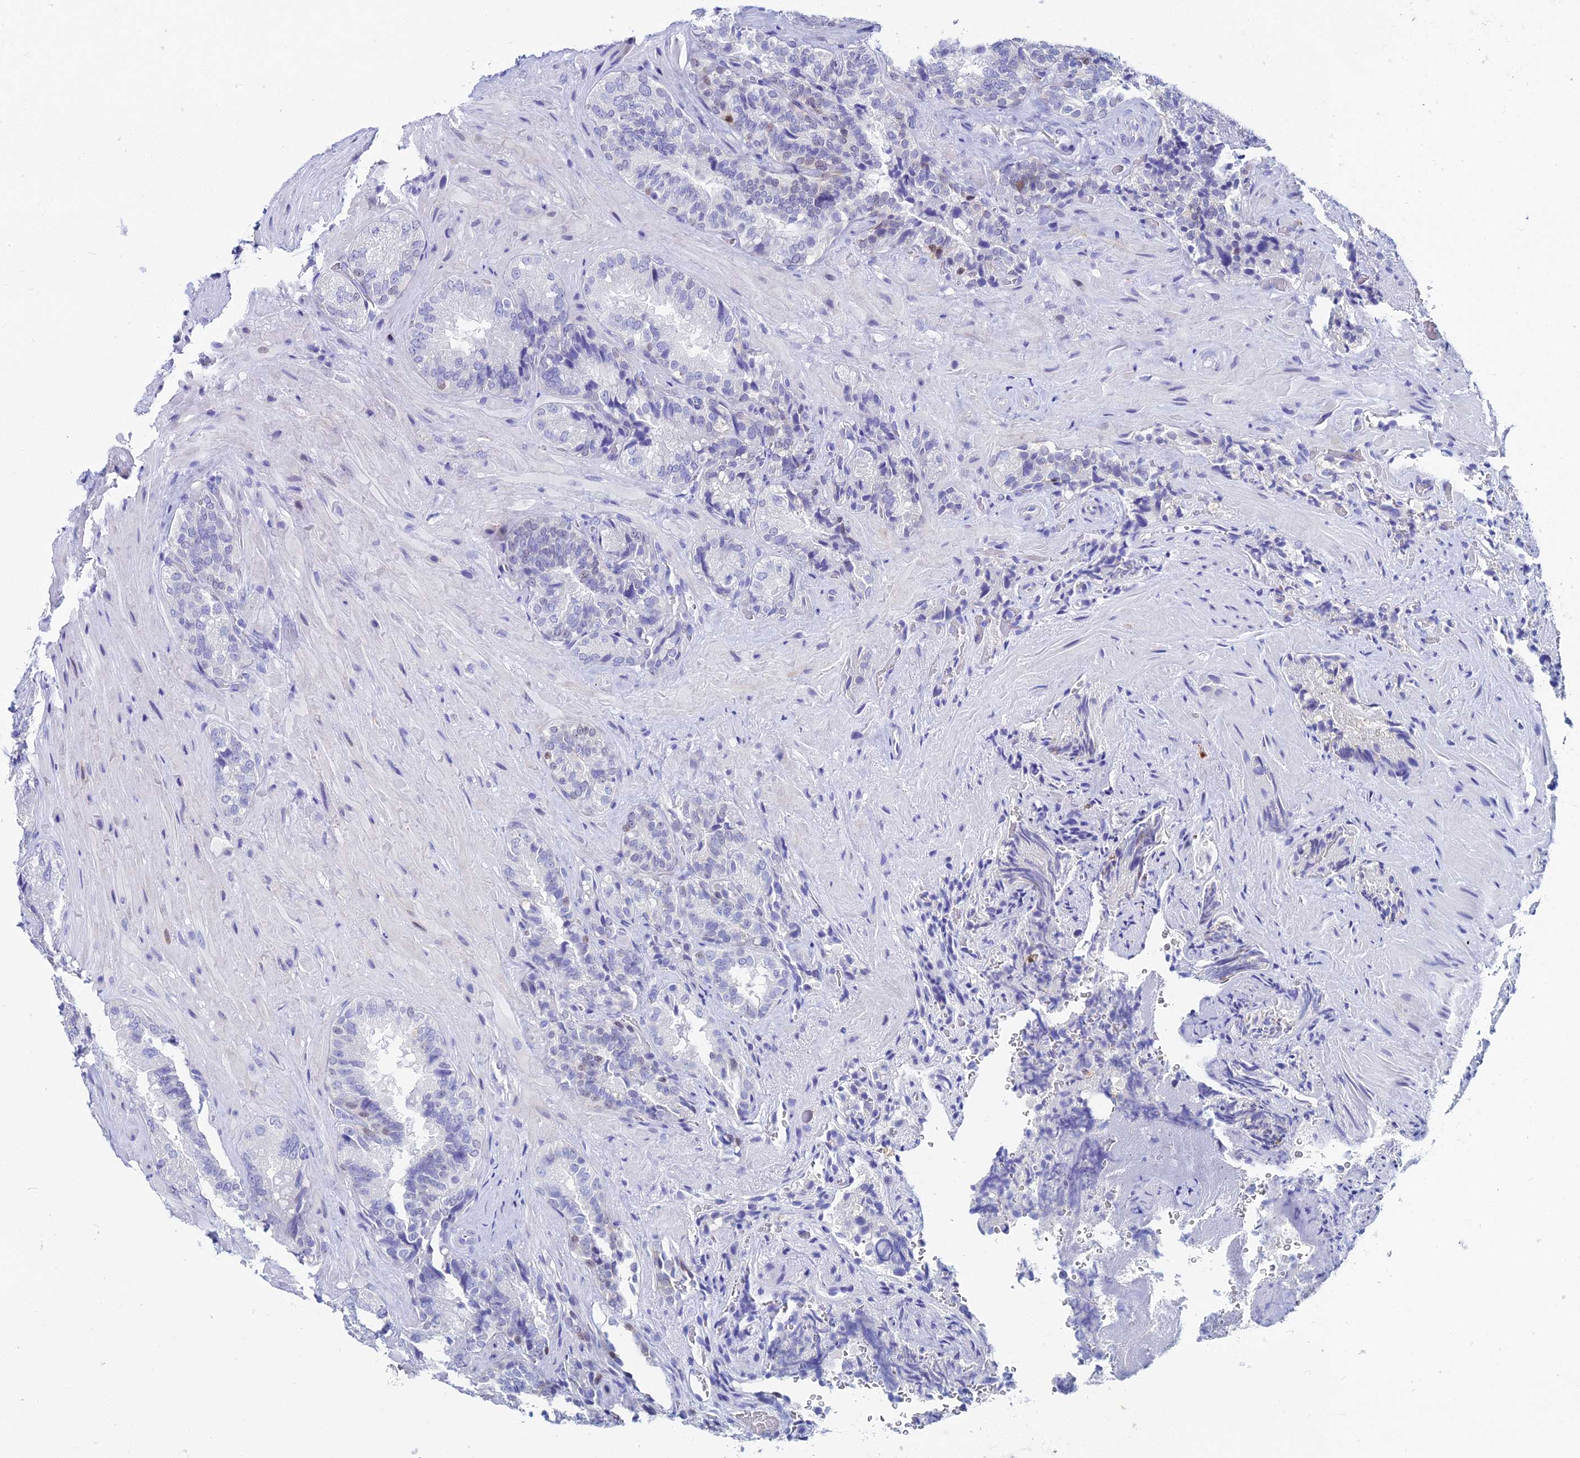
{"staining": {"intensity": "negative", "quantity": "none", "location": "none"}, "tissue": "seminal vesicle", "cell_type": "Glandular cells", "image_type": "normal", "snomed": [{"axis": "morphology", "description": "Normal tissue, NOS"}, {"axis": "topography", "description": "Prostate and seminal vesicle, NOS"}, {"axis": "topography", "description": "Prostate"}, {"axis": "topography", "description": "Seminal veicle"}], "caption": "Human seminal vesicle stained for a protein using IHC shows no expression in glandular cells.", "gene": "HSPA1L", "patient": {"sex": "male", "age": 67}}